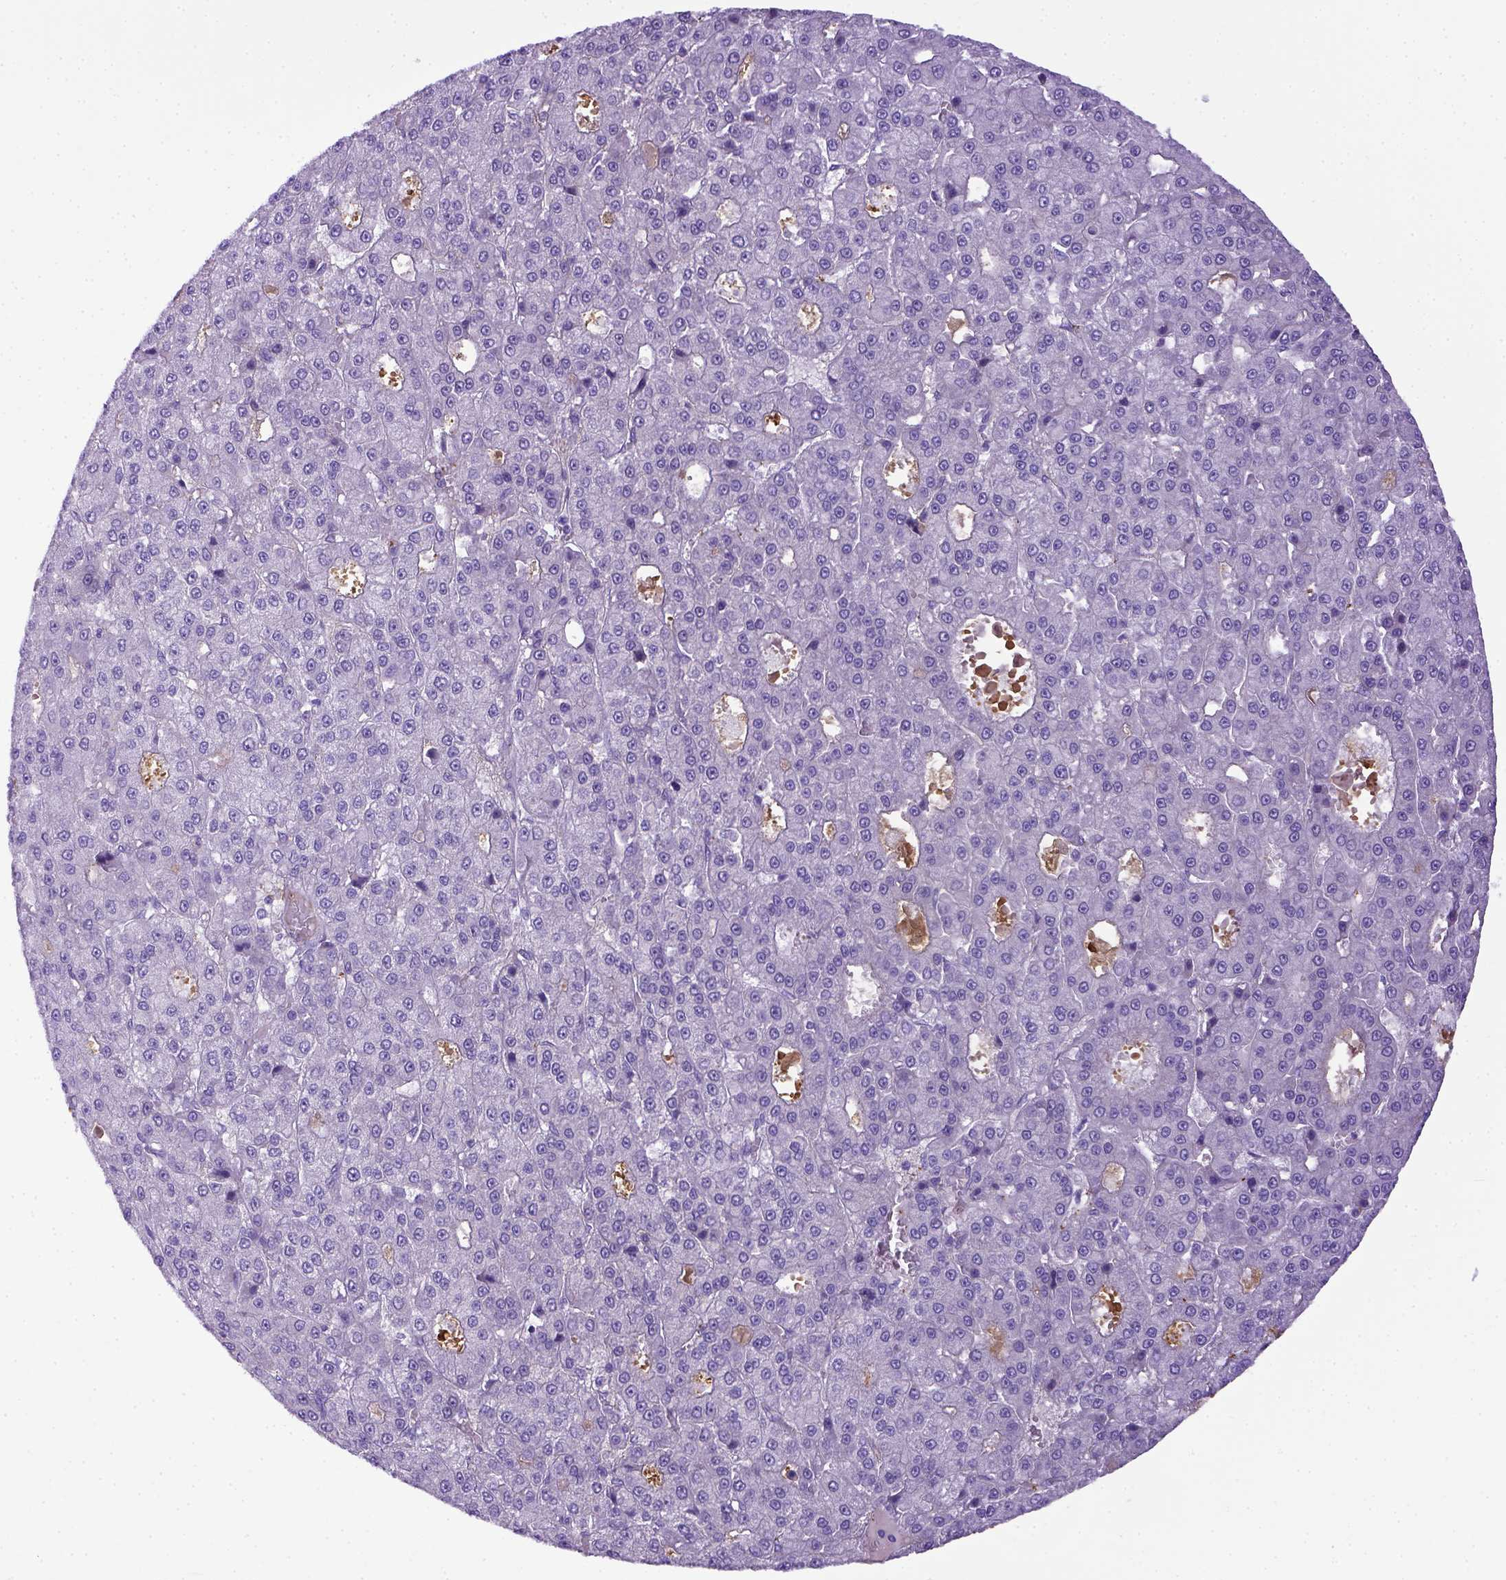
{"staining": {"intensity": "negative", "quantity": "none", "location": "none"}, "tissue": "liver cancer", "cell_type": "Tumor cells", "image_type": "cancer", "snomed": [{"axis": "morphology", "description": "Carcinoma, Hepatocellular, NOS"}, {"axis": "topography", "description": "Liver"}], "caption": "An image of hepatocellular carcinoma (liver) stained for a protein displays no brown staining in tumor cells. (DAB IHC visualized using brightfield microscopy, high magnification).", "gene": "ITIH4", "patient": {"sex": "male", "age": 70}}